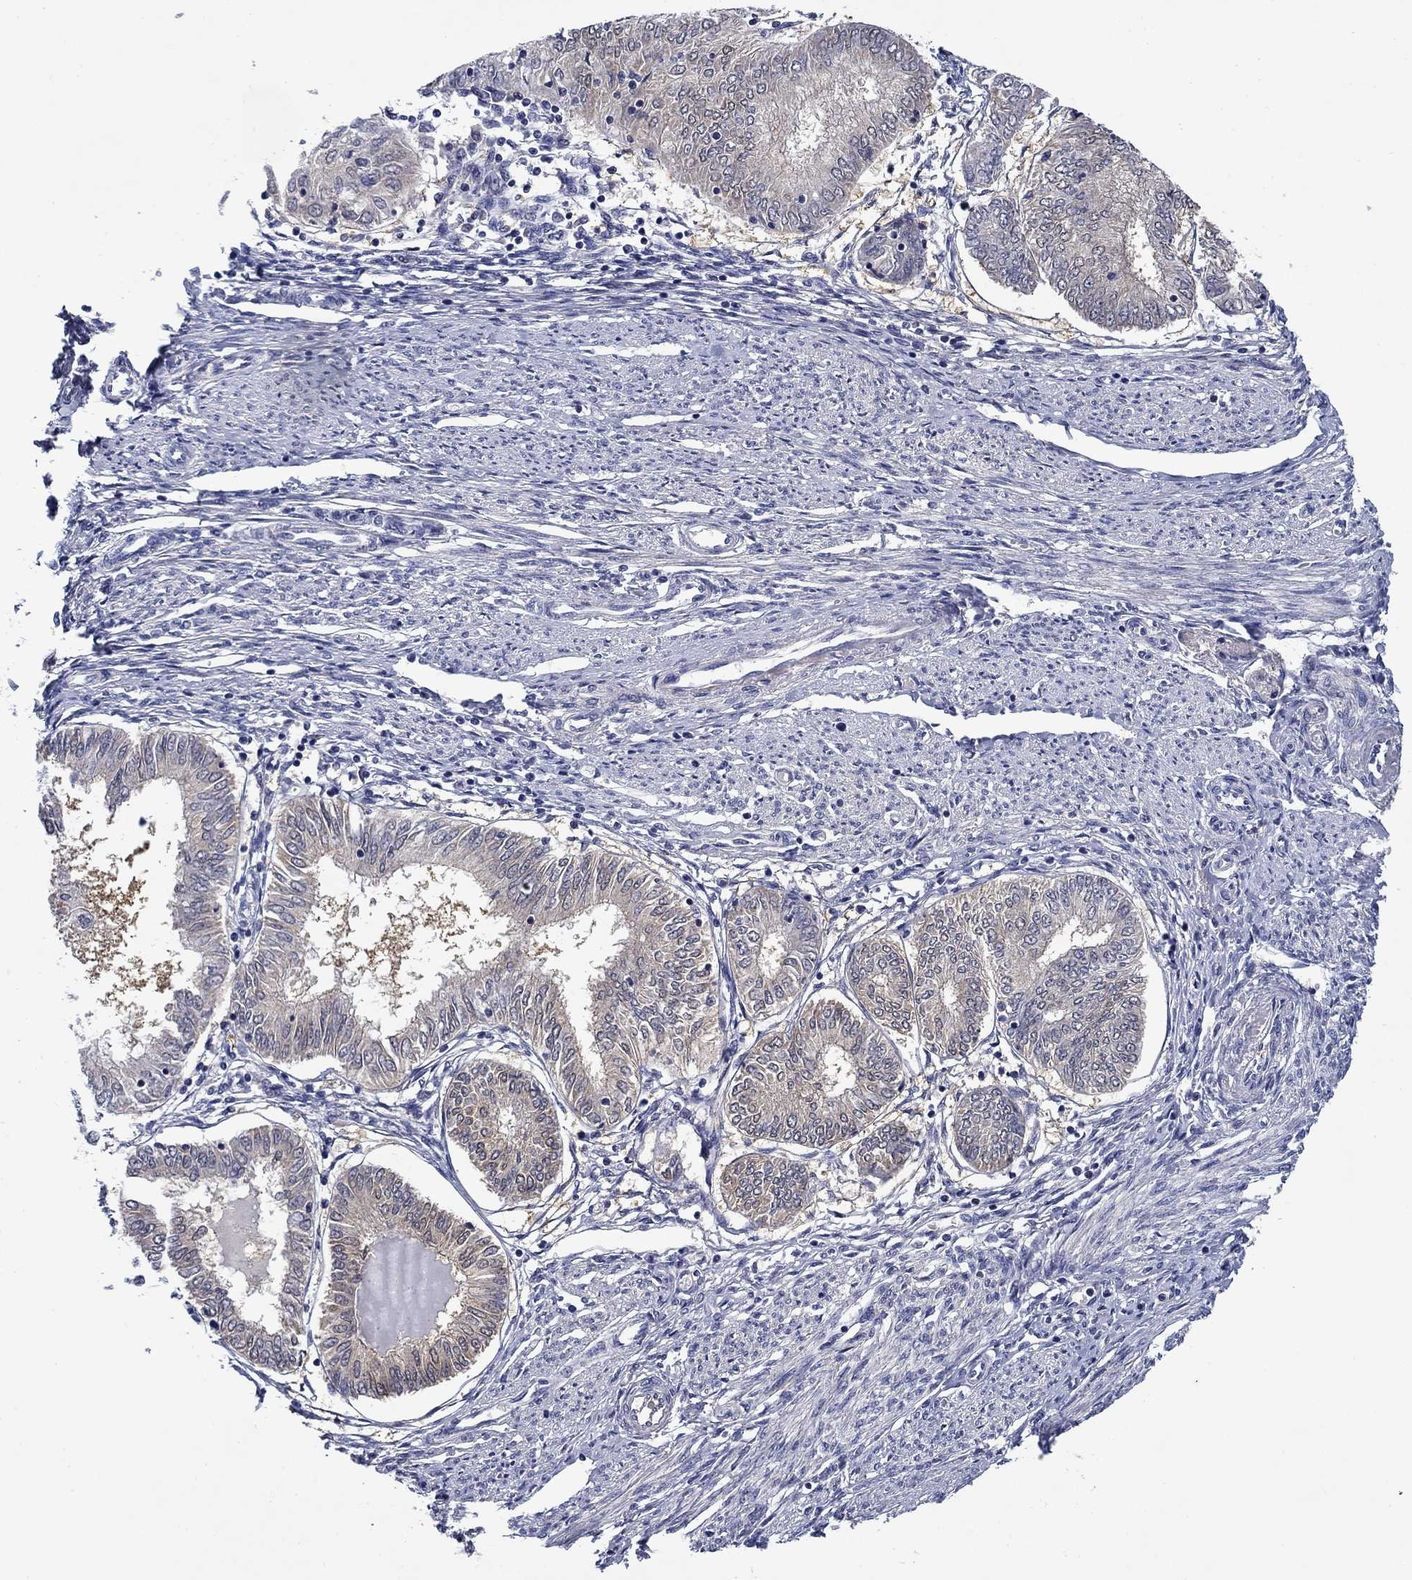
{"staining": {"intensity": "negative", "quantity": "none", "location": "none"}, "tissue": "endometrial cancer", "cell_type": "Tumor cells", "image_type": "cancer", "snomed": [{"axis": "morphology", "description": "Adenocarcinoma, NOS"}, {"axis": "topography", "description": "Endometrium"}], "caption": "DAB (3,3'-diaminobenzidine) immunohistochemical staining of endometrial cancer shows no significant positivity in tumor cells. The staining was performed using DAB (3,3'-diaminobenzidine) to visualize the protein expression in brown, while the nuclei were stained in blue with hematoxylin (Magnification: 20x).", "gene": "DDTL", "patient": {"sex": "female", "age": 68}}